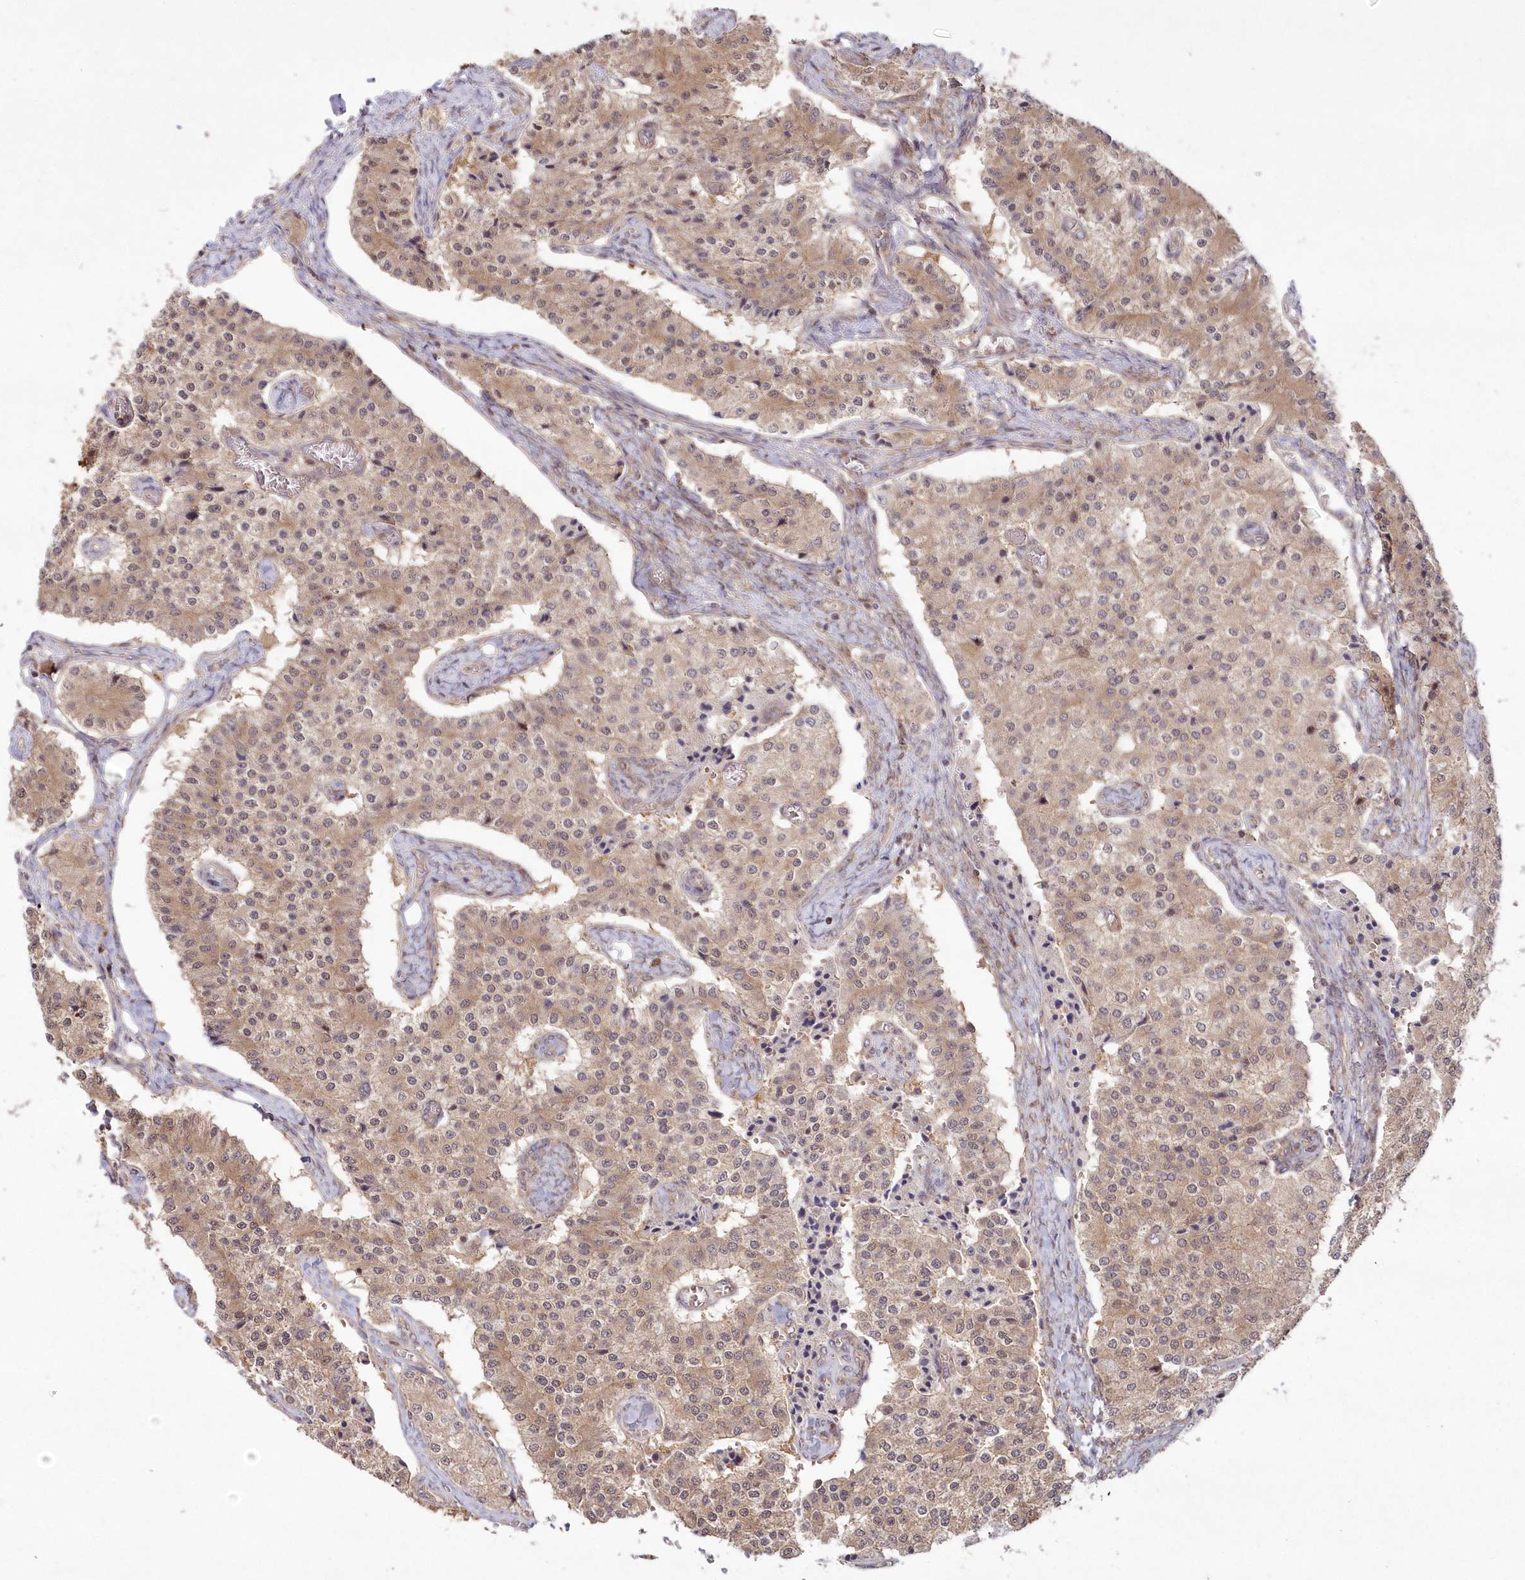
{"staining": {"intensity": "moderate", "quantity": ">75%", "location": "cytoplasmic/membranous,nuclear"}, "tissue": "carcinoid", "cell_type": "Tumor cells", "image_type": "cancer", "snomed": [{"axis": "morphology", "description": "Carcinoid, malignant, NOS"}, {"axis": "topography", "description": "Colon"}], "caption": "Immunohistochemical staining of human carcinoid demonstrates medium levels of moderate cytoplasmic/membranous and nuclear positivity in about >75% of tumor cells.", "gene": "TBCA", "patient": {"sex": "female", "age": 52}}